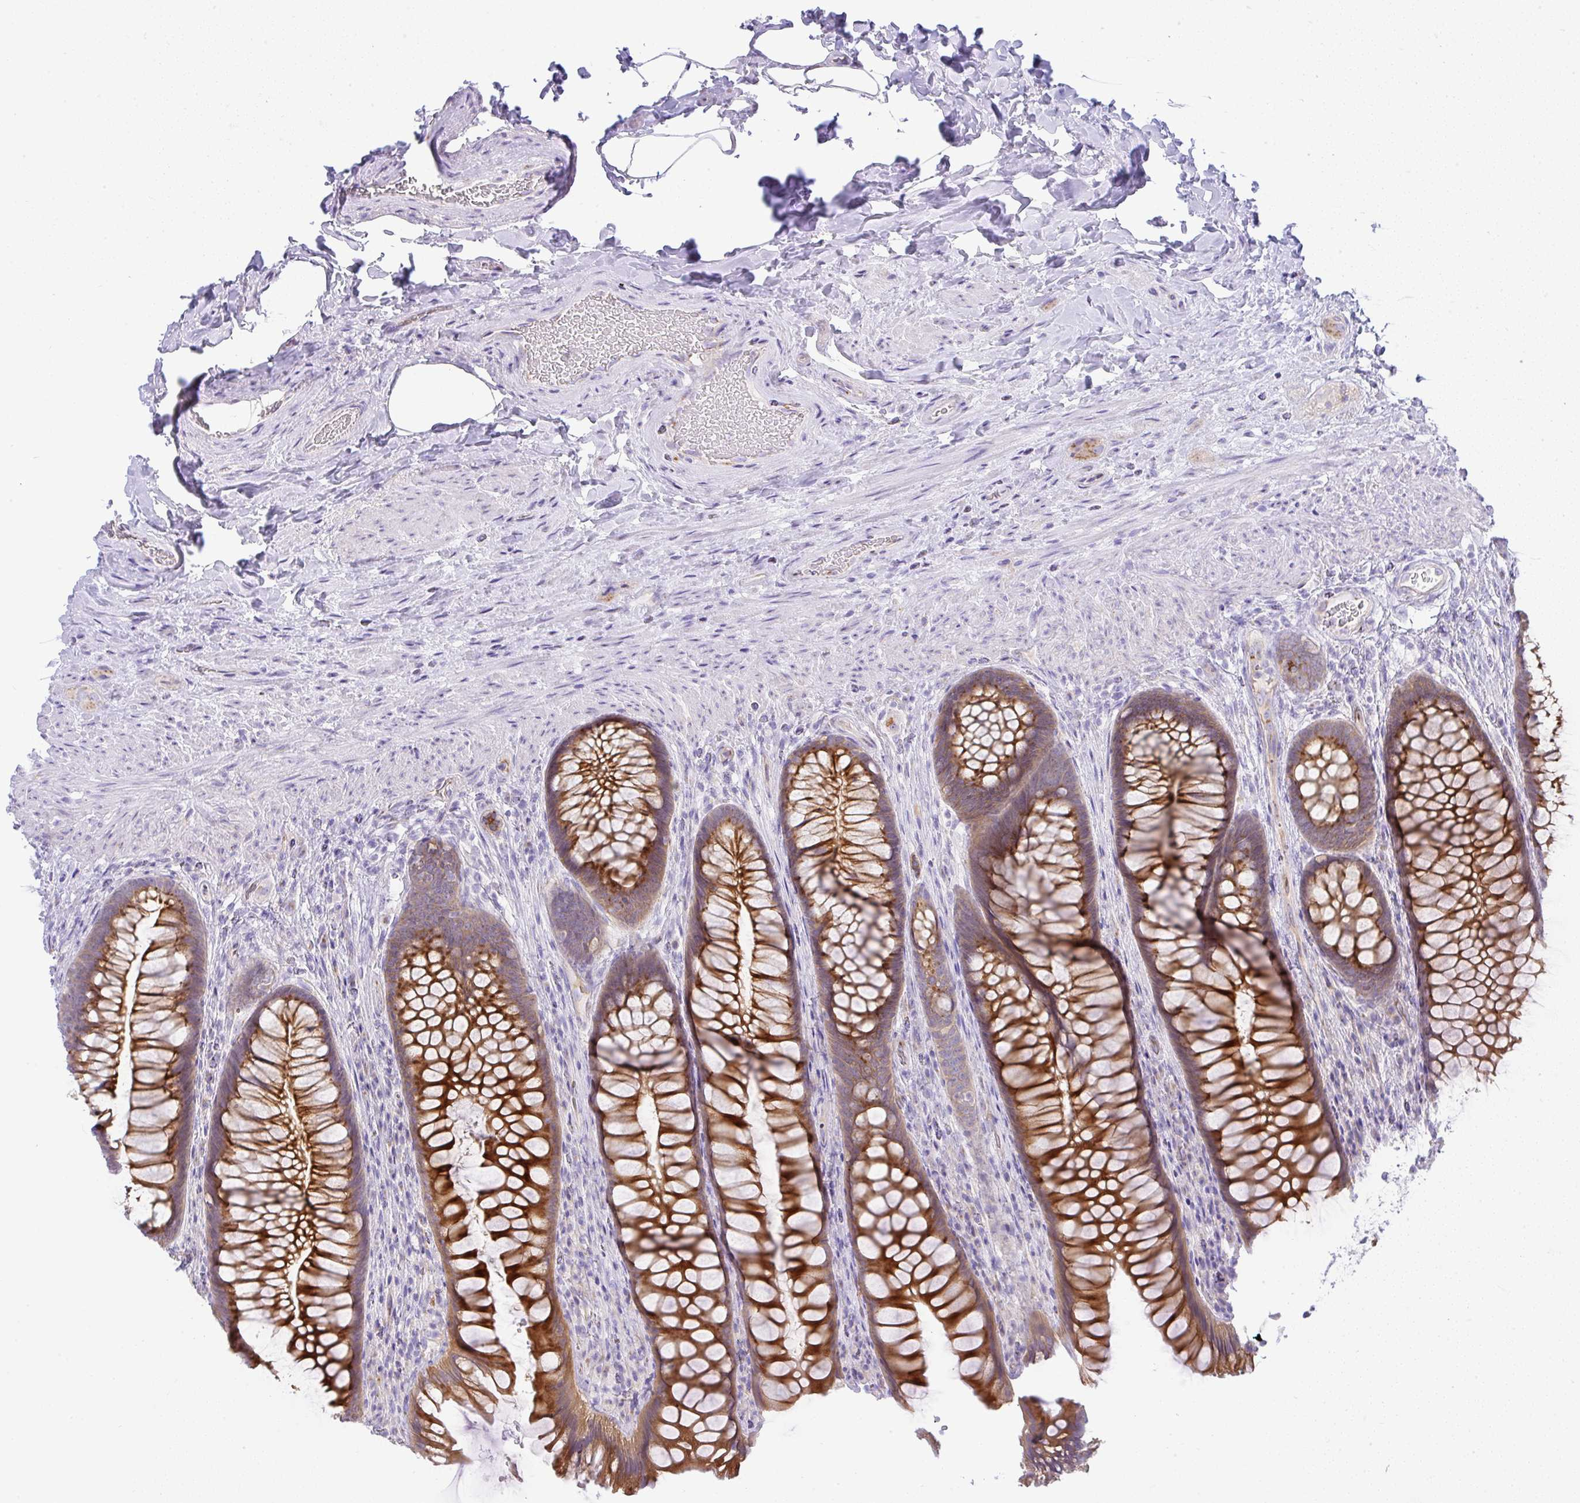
{"staining": {"intensity": "strong", "quantity": ">75%", "location": "cytoplasmic/membranous"}, "tissue": "rectum", "cell_type": "Glandular cells", "image_type": "normal", "snomed": [{"axis": "morphology", "description": "Normal tissue, NOS"}, {"axis": "topography", "description": "Rectum"}], "caption": "A brown stain labels strong cytoplasmic/membranous expression of a protein in glandular cells of benign human rectum.", "gene": "FAM177A1", "patient": {"sex": "male", "age": 53}}